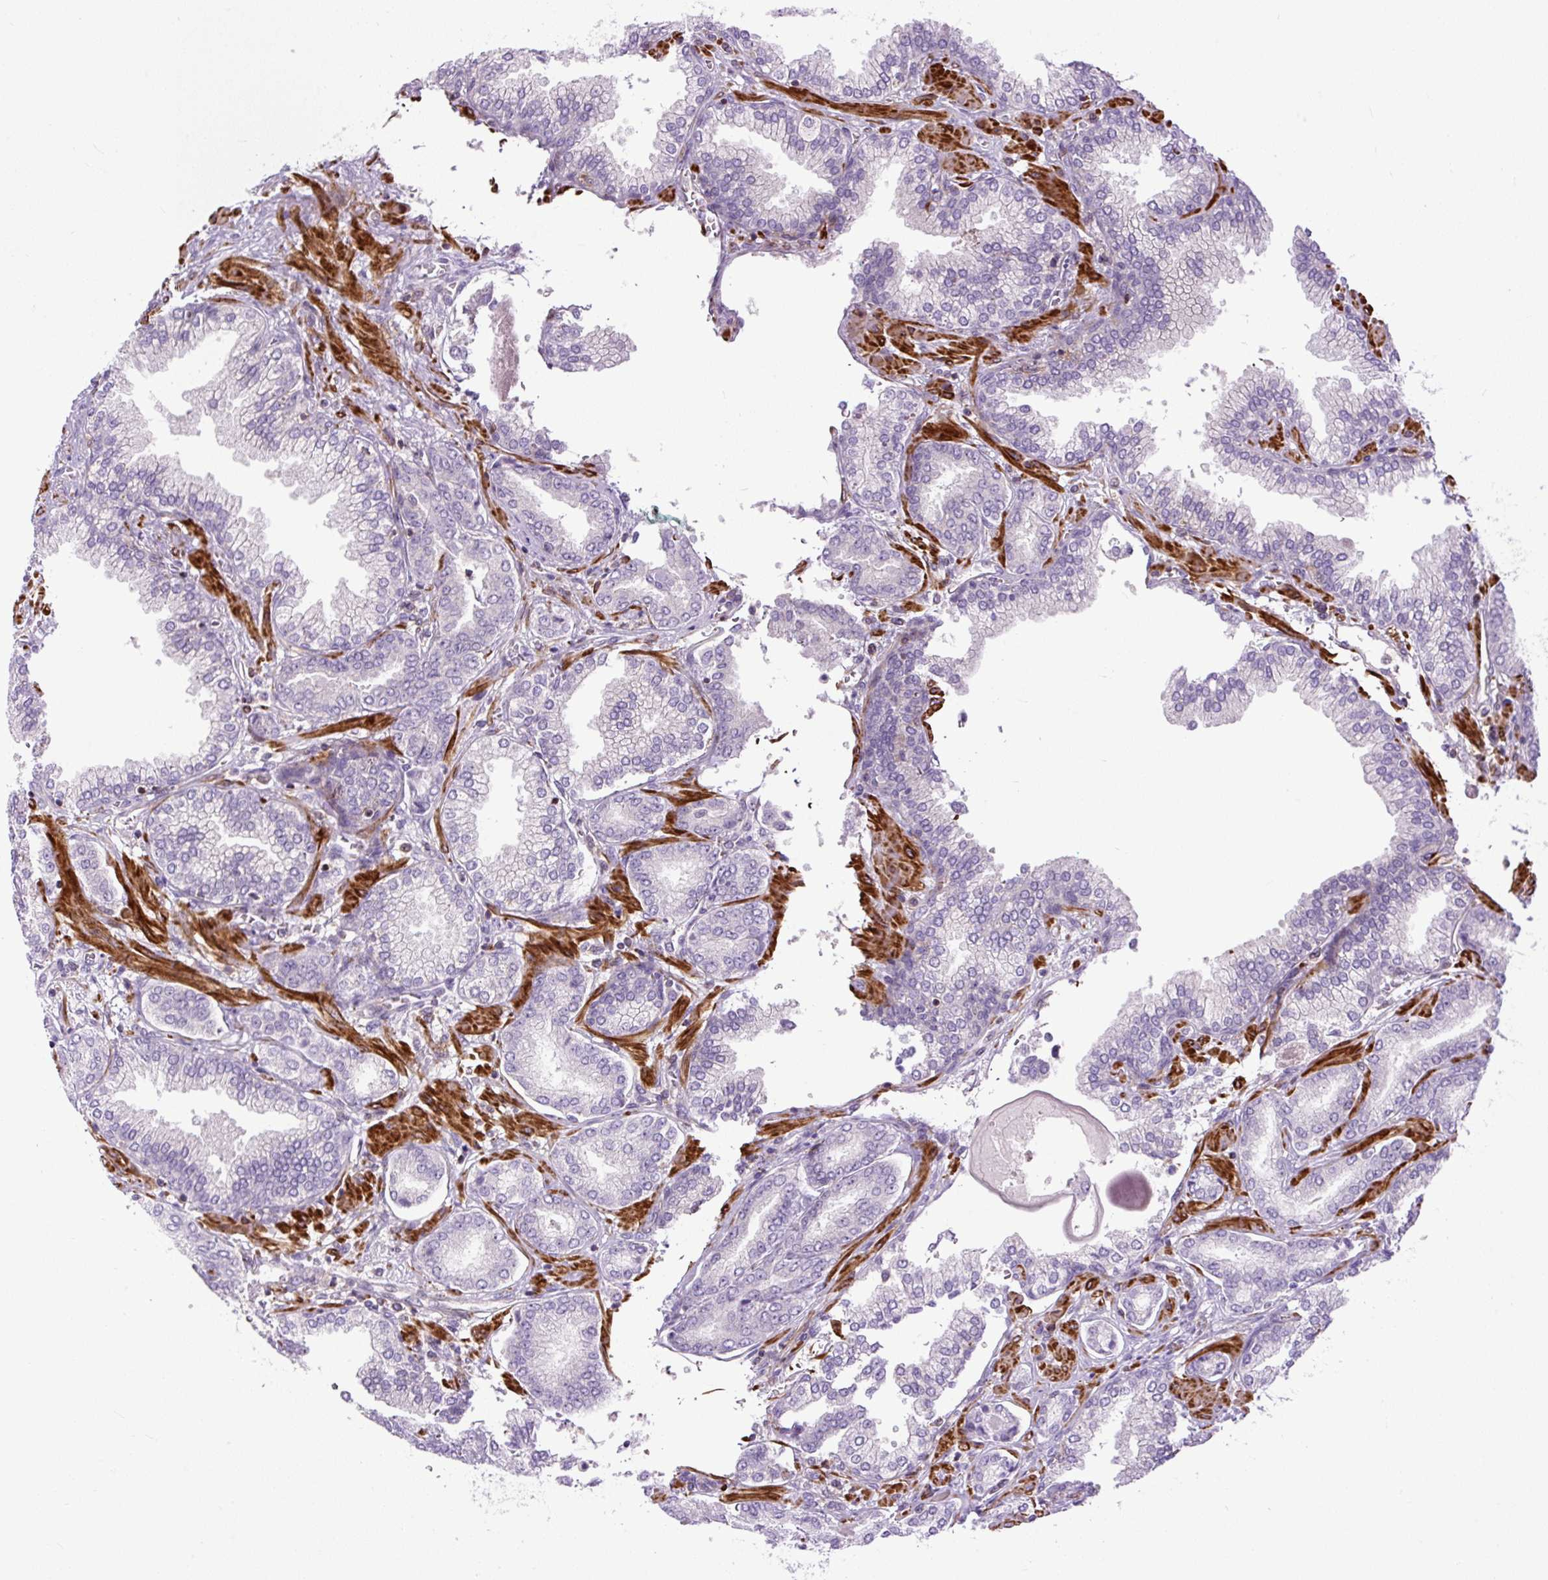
{"staining": {"intensity": "negative", "quantity": "none", "location": "none"}, "tissue": "prostate cancer", "cell_type": "Tumor cells", "image_type": "cancer", "snomed": [{"axis": "morphology", "description": "Adenocarcinoma, High grade"}, {"axis": "topography", "description": "Prostate"}], "caption": "Prostate high-grade adenocarcinoma was stained to show a protein in brown. There is no significant expression in tumor cells.", "gene": "ZNF197", "patient": {"sex": "male", "age": 72}}